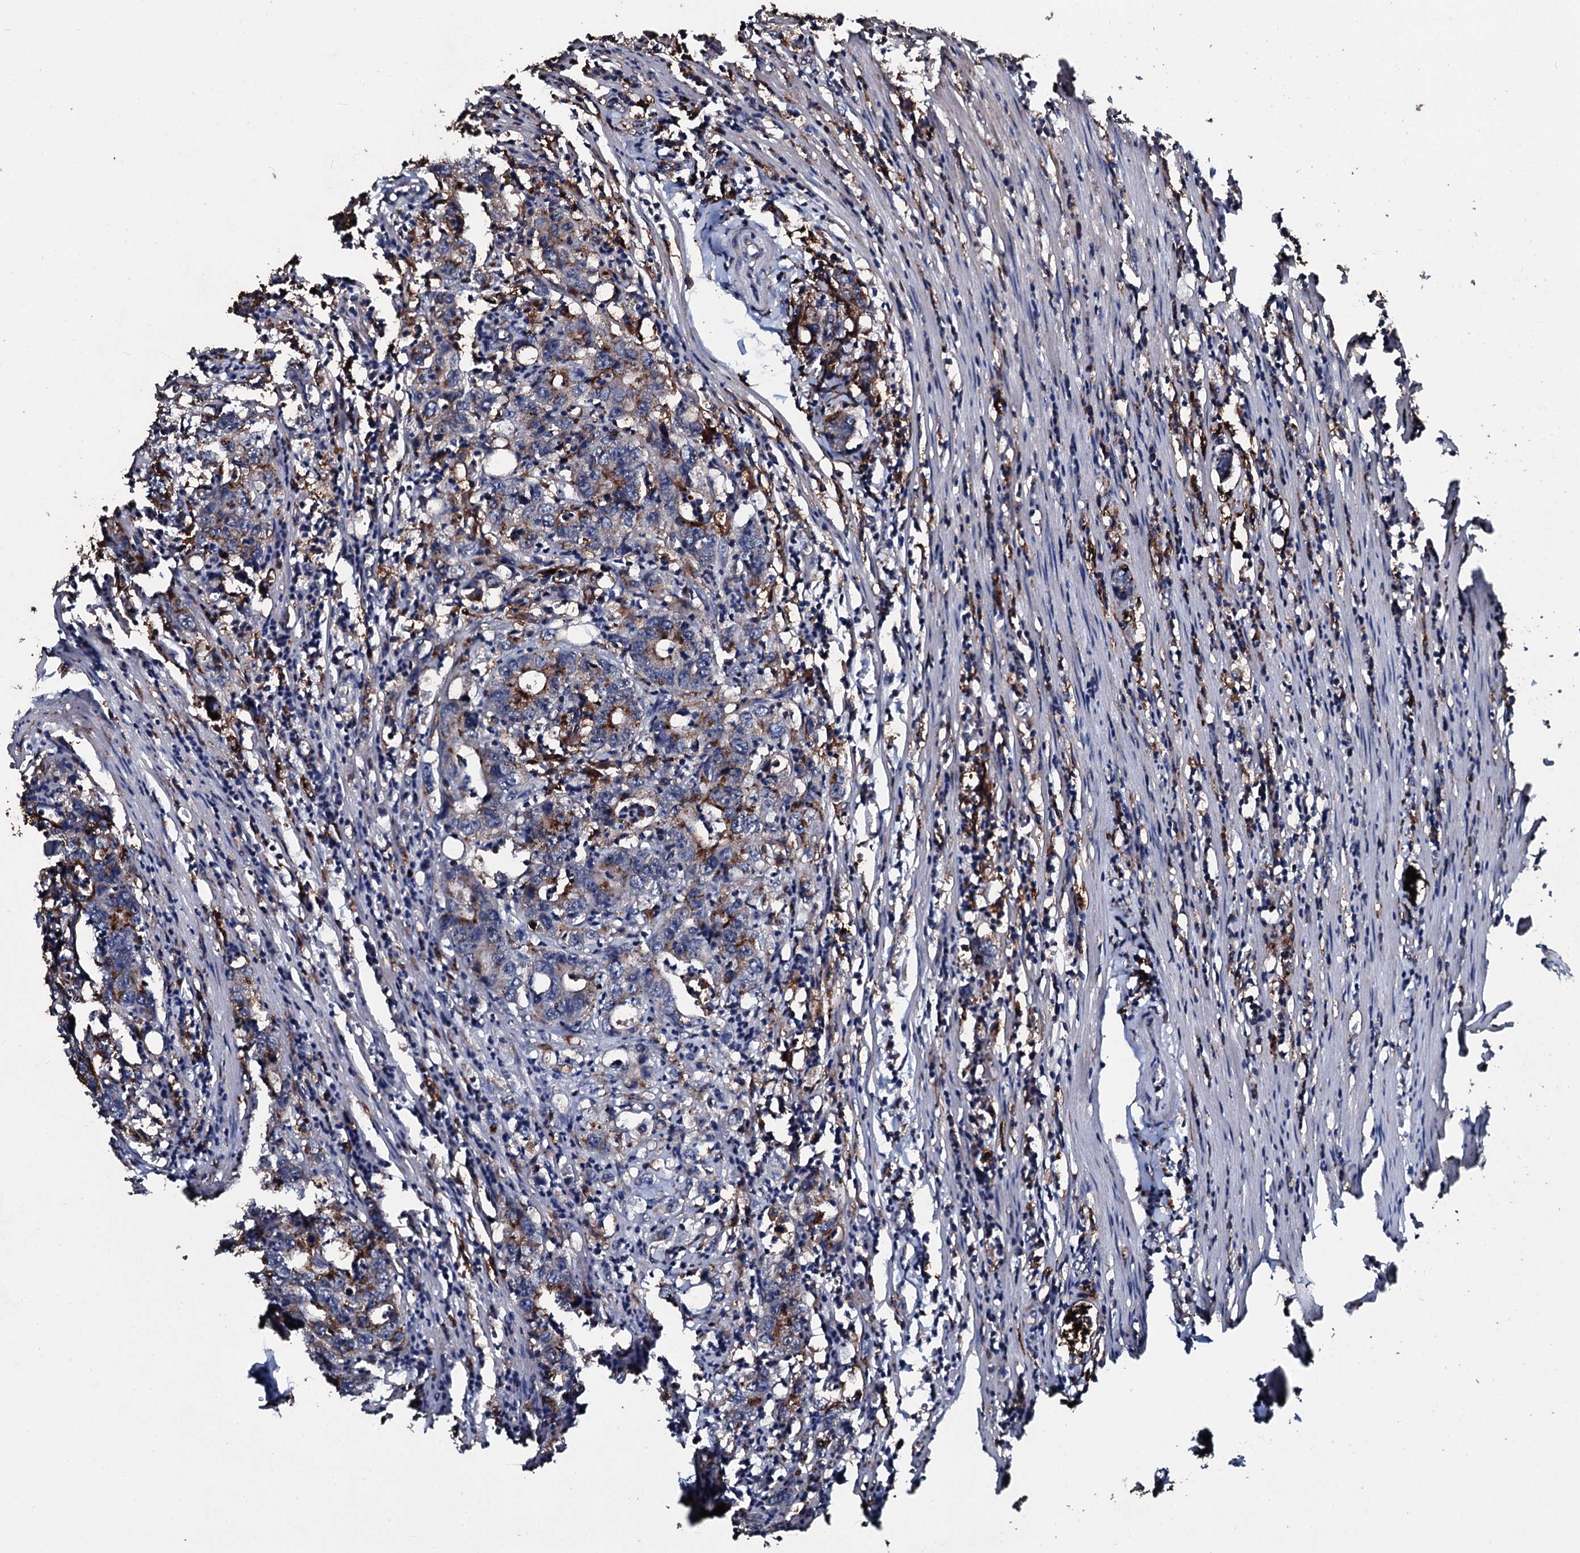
{"staining": {"intensity": "moderate", "quantity": "<25%", "location": "cytoplasmic/membranous"}, "tissue": "colorectal cancer", "cell_type": "Tumor cells", "image_type": "cancer", "snomed": [{"axis": "morphology", "description": "Adenocarcinoma, NOS"}, {"axis": "topography", "description": "Colon"}], "caption": "Human colorectal cancer stained with a brown dye demonstrates moderate cytoplasmic/membranous positive staining in approximately <25% of tumor cells.", "gene": "TPGS2", "patient": {"sex": "female", "age": 75}}